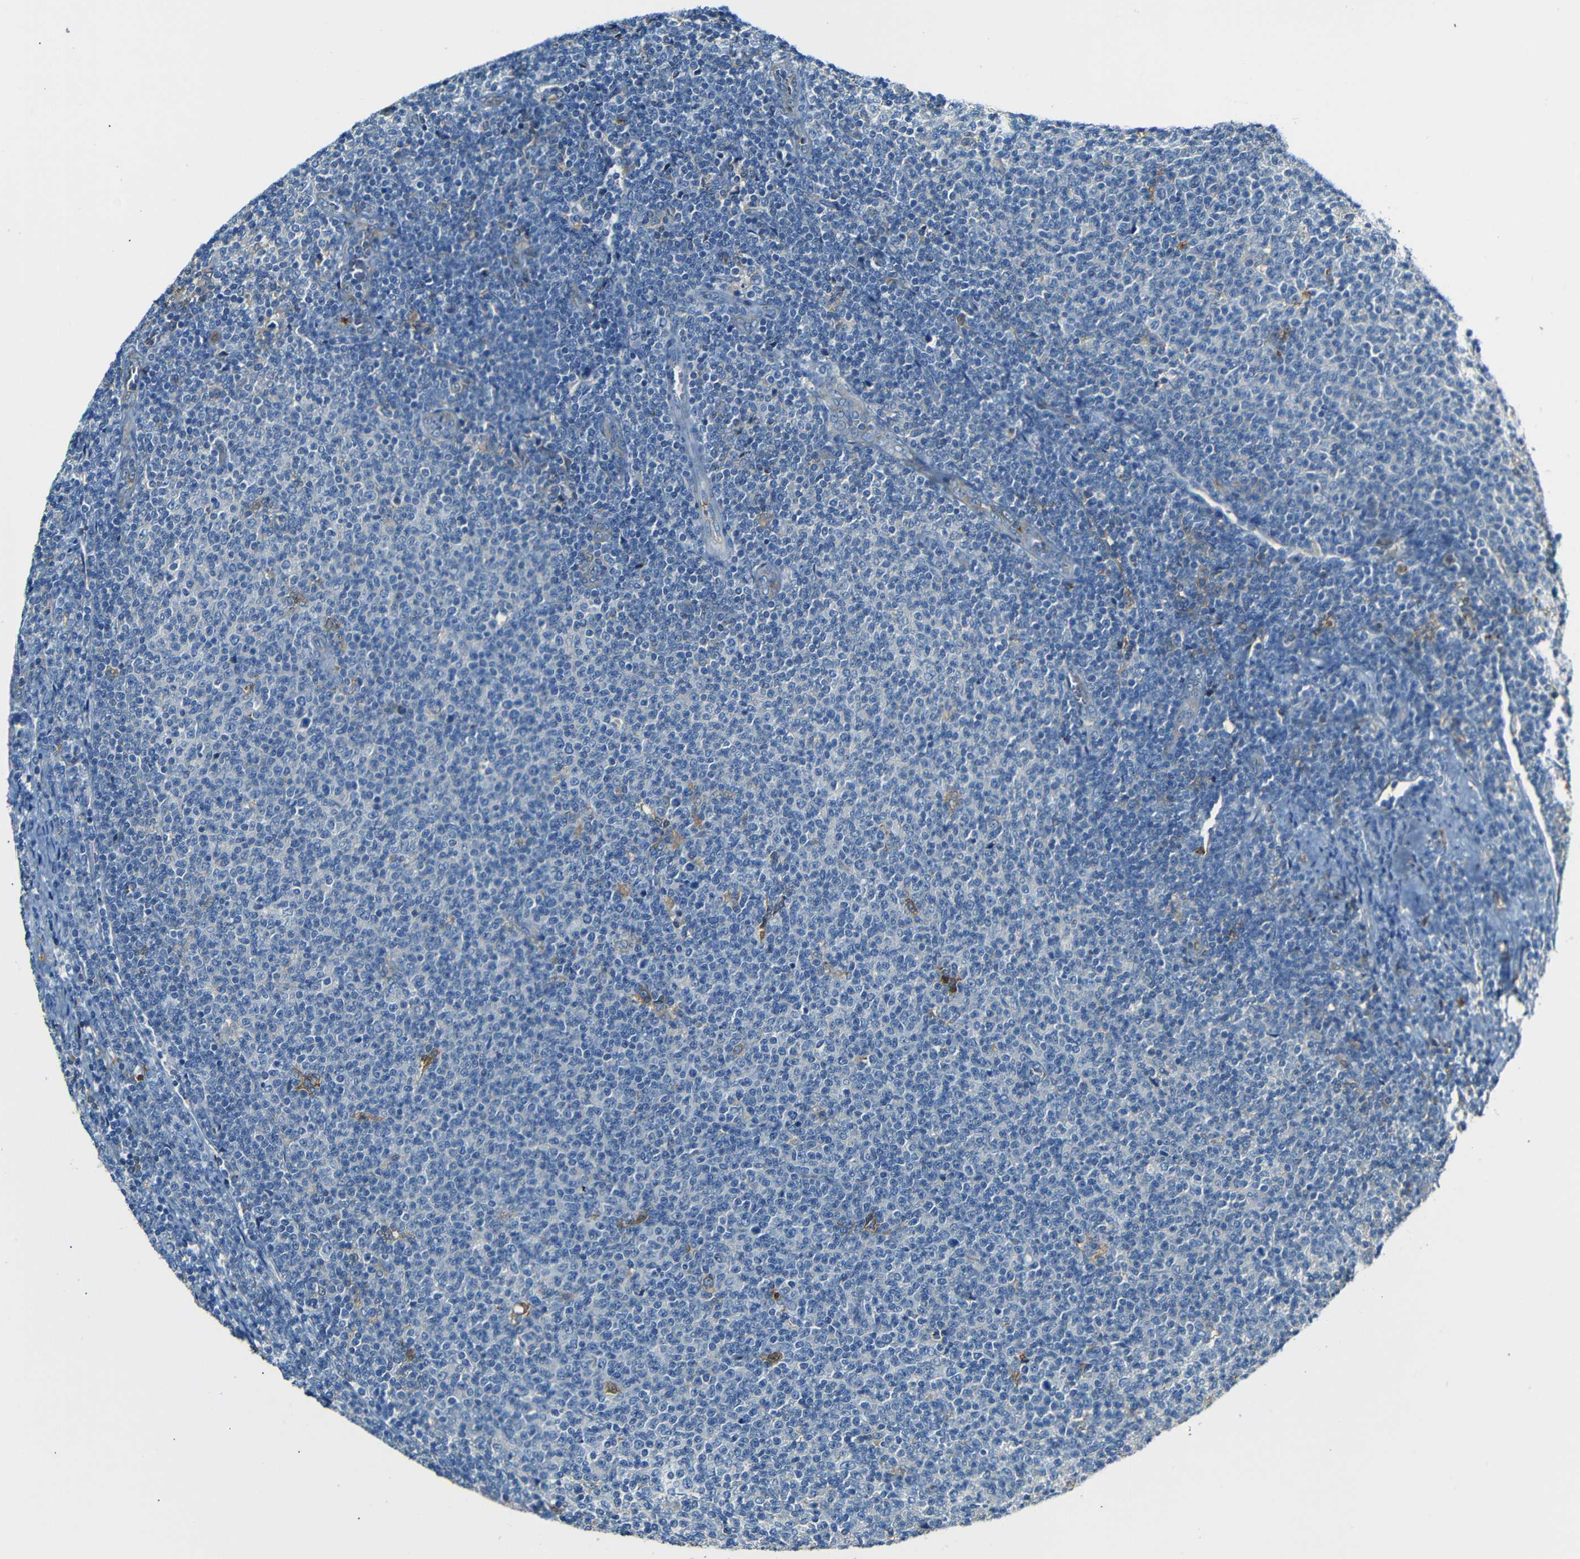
{"staining": {"intensity": "negative", "quantity": "none", "location": "none"}, "tissue": "lymphoma", "cell_type": "Tumor cells", "image_type": "cancer", "snomed": [{"axis": "morphology", "description": "Malignant lymphoma, non-Hodgkin's type, Low grade"}, {"axis": "topography", "description": "Lymph node"}], "caption": "This is an immunohistochemistry (IHC) photomicrograph of human low-grade malignant lymphoma, non-Hodgkin's type. There is no staining in tumor cells.", "gene": "SERPINA1", "patient": {"sex": "male", "age": 66}}